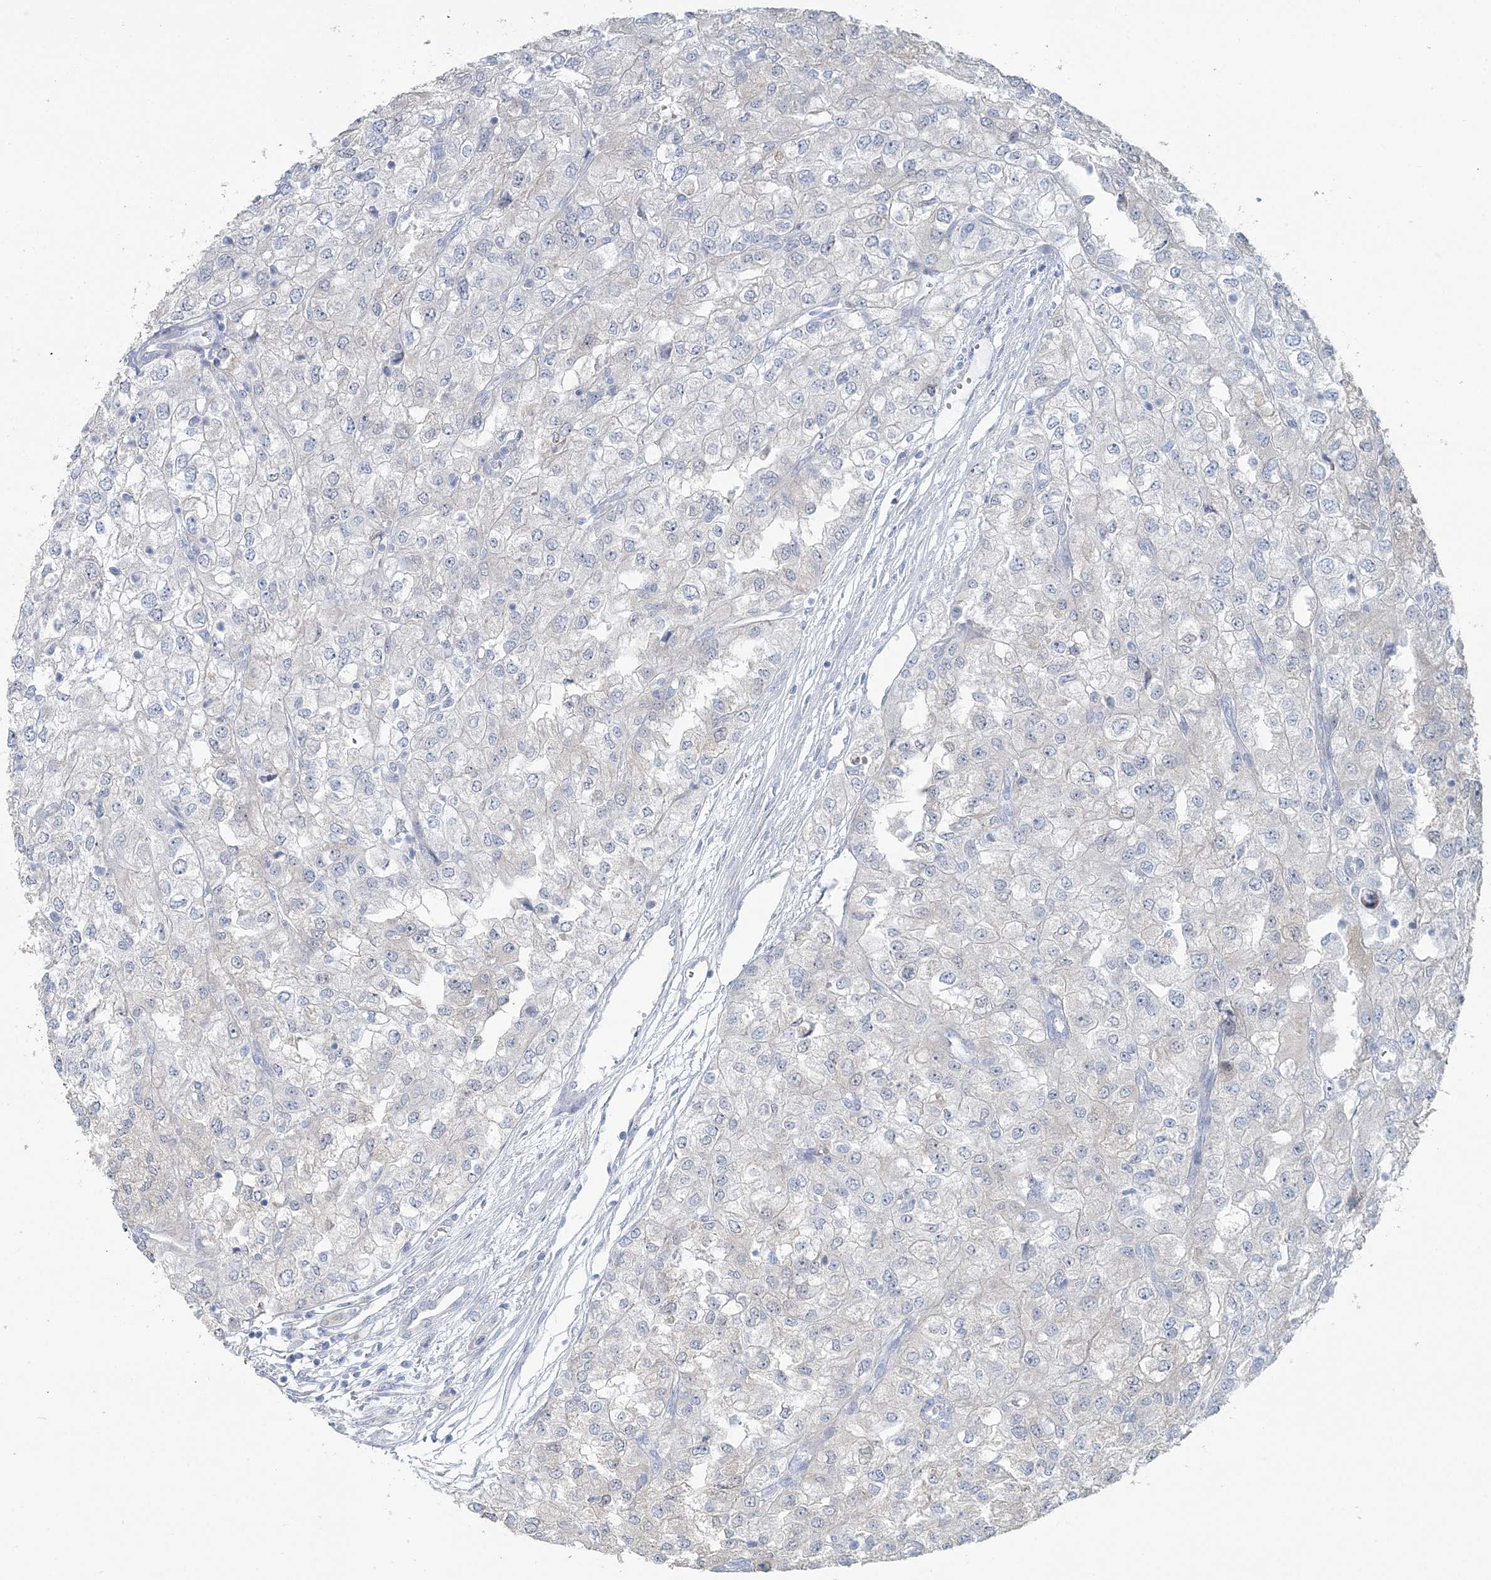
{"staining": {"intensity": "negative", "quantity": "none", "location": "none"}, "tissue": "renal cancer", "cell_type": "Tumor cells", "image_type": "cancer", "snomed": [{"axis": "morphology", "description": "Adenocarcinoma, NOS"}, {"axis": "topography", "description": "Kidney"}], "caption": "This is an immunohistochemistry micrograph of human renal cancer (adenocarcinoma). There is no positivity in tumor cells.", "gene": "CMBL", "patient": {"sex": "female", "age": 54}}